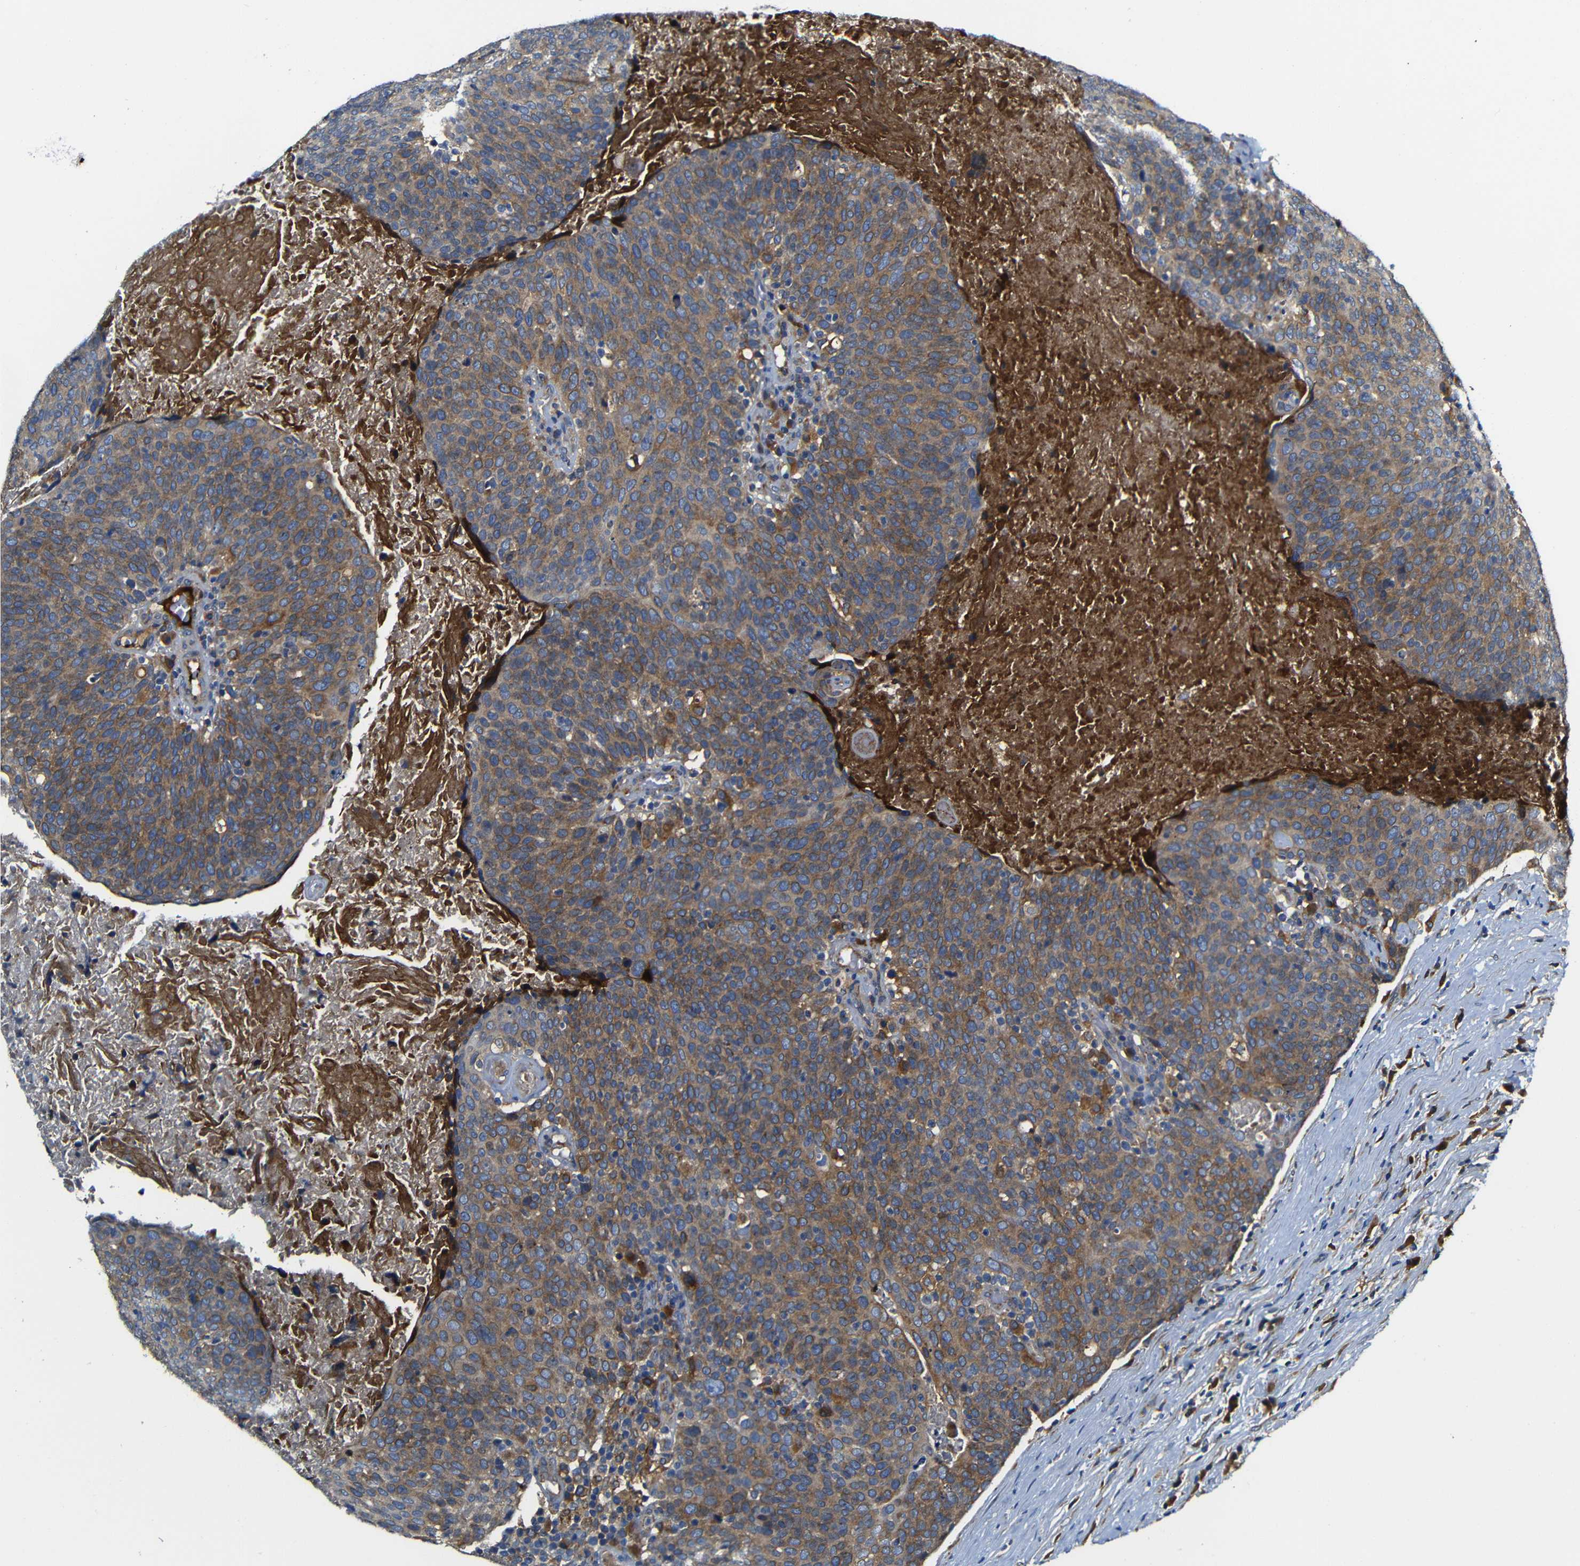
{"staining": {"intensity": "moderate", "quantity": ">75%", "location": "cytoplasmic/membranous"}, "tissue": "head and neck cancer", "cell_type": "Tumor cells", "image_type": "cancer", "snomed": [{"axis": "morphology", "description": "Squamous cell carcinoma, NOS"}, {"axis": "morphology", "description": "Squamous cell carcinoma, metastatic, NOS"}, {"axis": "topography", "description": "Lymph node"}, {"axis": "topography", "description": "Head-Neck"}], "caption": "The immunohistochemical stain labels moderate cytoplasmic/membranous positivity in tumor cells of squamous cell carcinoma (head and neck) tissue.", "gene": "CLCC1", "patient": {"sex": "male", "age": 62}}